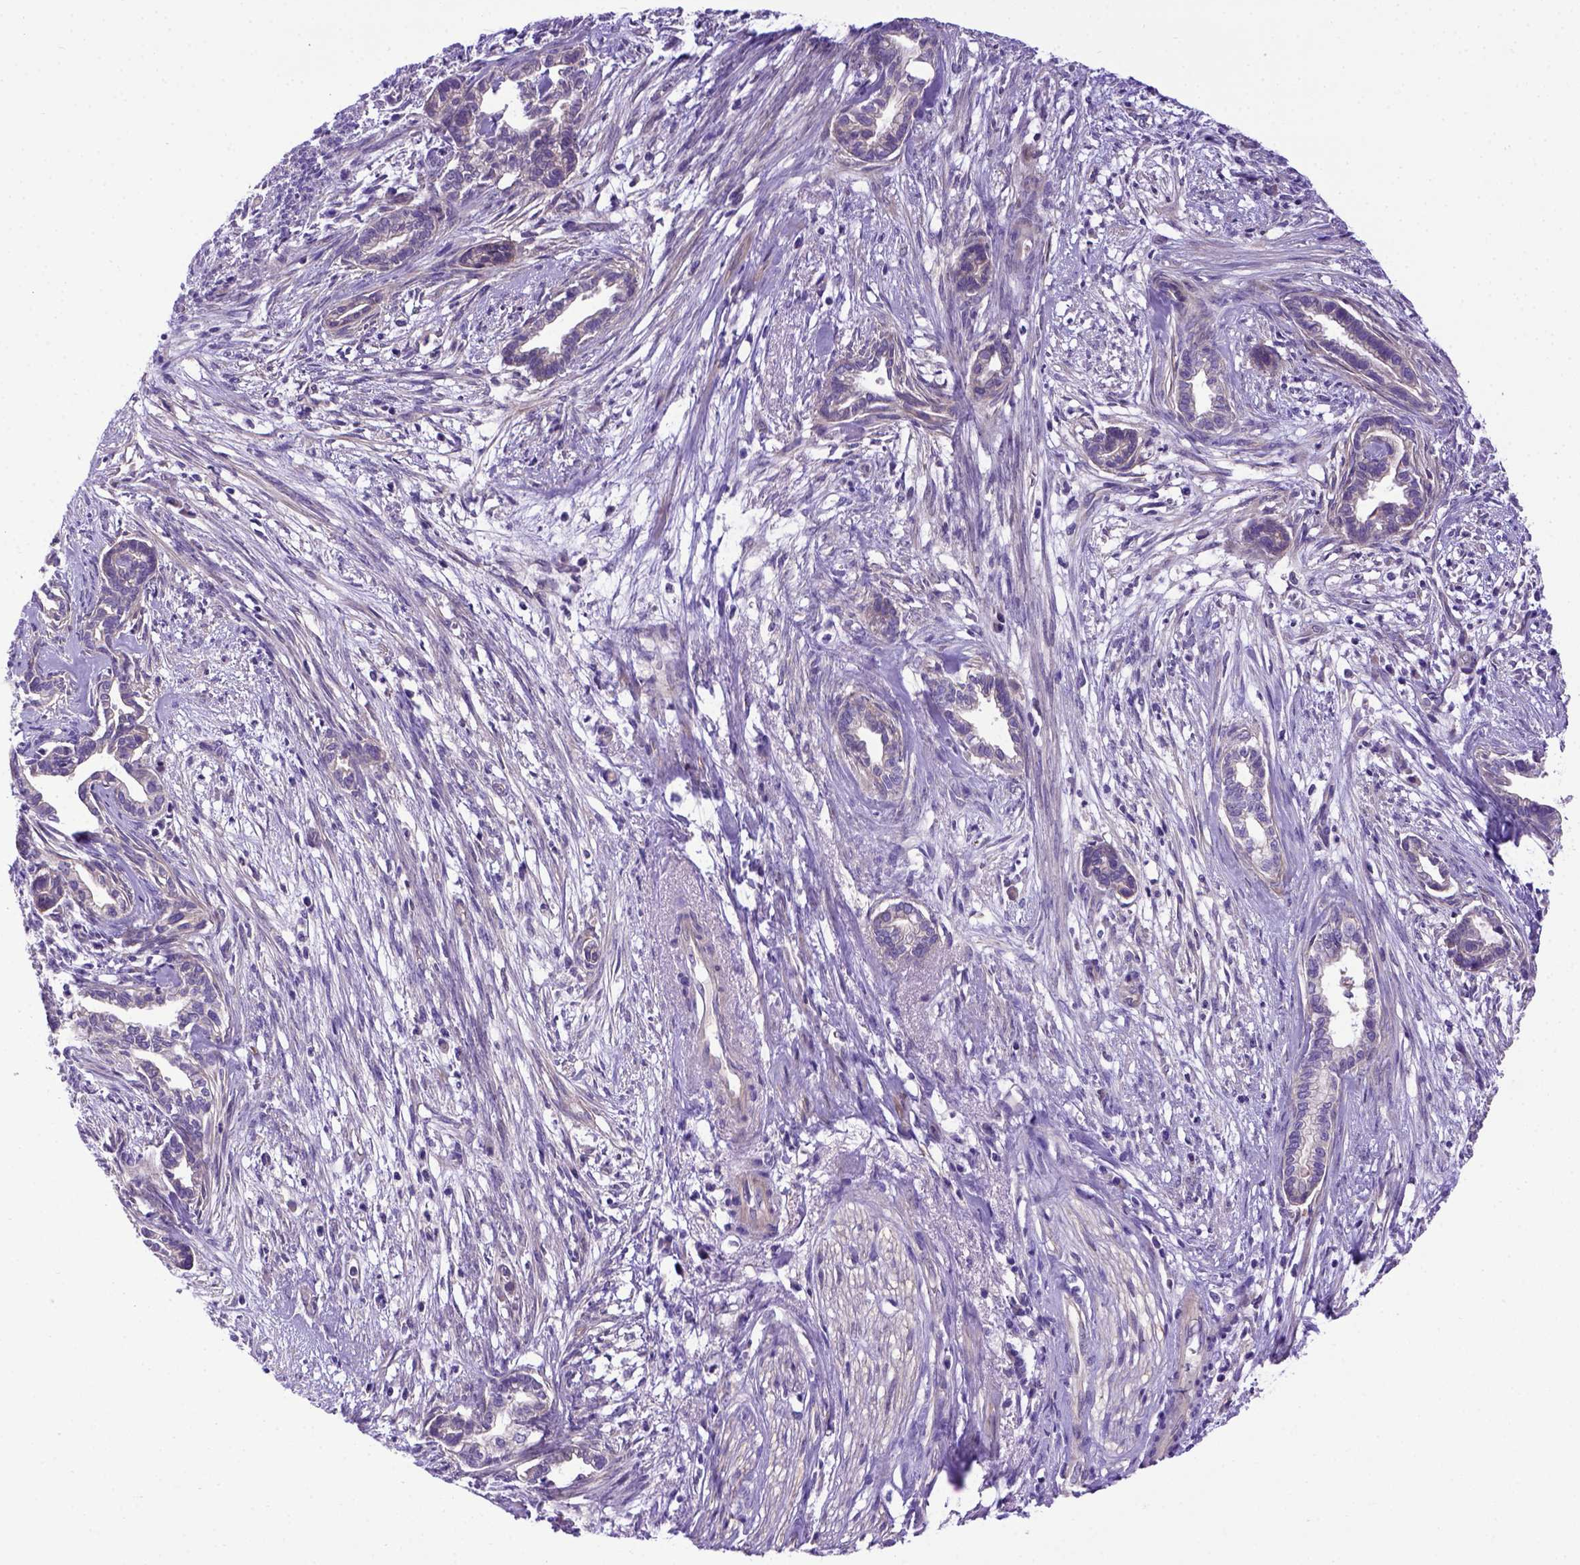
{"staining": {"intensity": "negative", "quantity": "none", "location": "none"}, "tissue": "cervical cancer", "cell_type": "Tumor cells", "image_type": "cancer", "snomed": [{"axis": "morphology", "description": "Adenocarcinoma, NOS"}, {"axis": "topography", "description": "Cervix"}], "caption": "Image shows no significant protein expression in tumor cells of cervical cancer (adenocarcinoma). (DAB (3,3'-diaminobenzidine) immunohistochemistry, high magnification).", "gene": "ADAM12", "patient": {"sex": "female", "age": 62}}